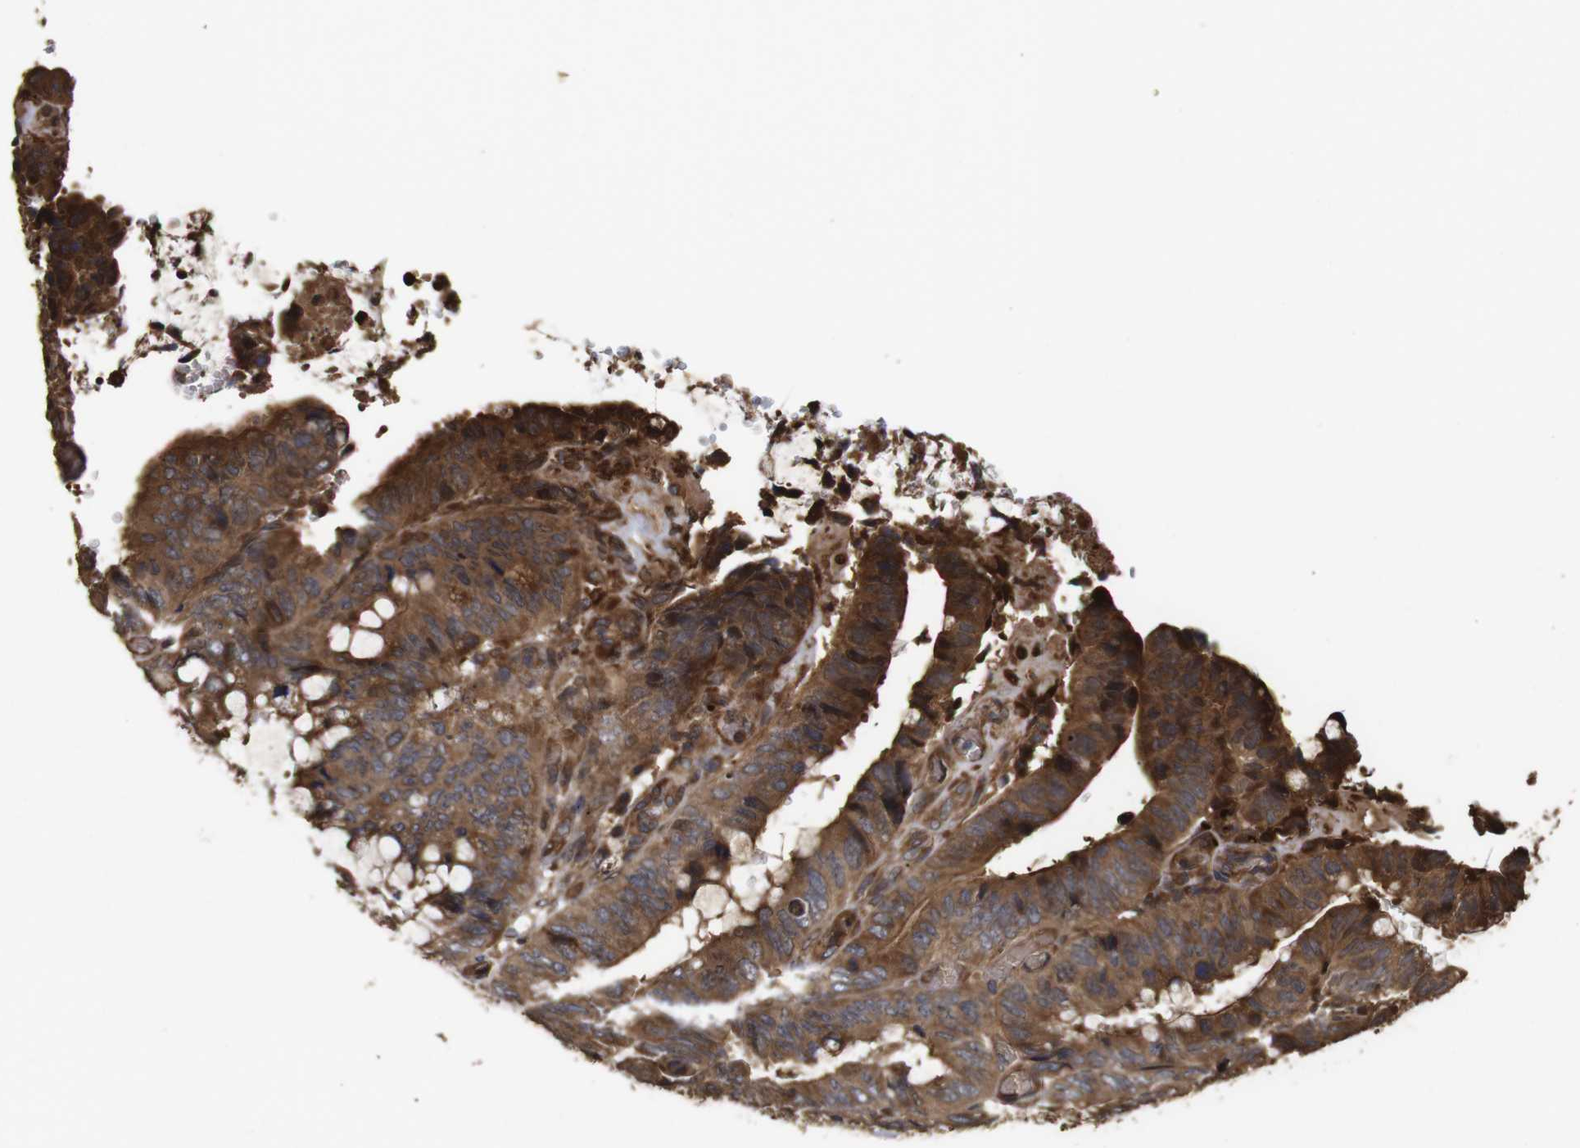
{"staining": {"intensity": "moderate", "quantity": ">75%", "location": "cytoplasmic/membranous"}, "tissue": "colorectal cancer", "cell_type": "Tumor cells", "image_type": "cancer", "snomed": [{"axis": "morphology", "description": "Normal tissue, NOS"}, {"axis": "morphology", "description": "Adenocarcinoma, NOS"}, {"axis": "topography", "description": "Rectum"}, {"axis": "topography", "description": "Peripheral nerve tissue"}], "caption": "Brown immunohistochemical staining in colorectal adenocarcinoma shows moderate cytoplasmic/membranous staining in approximately >75% of tumor cells.", "gene": "PTPN14", "patient": {"sex": "male", "age": 92}}